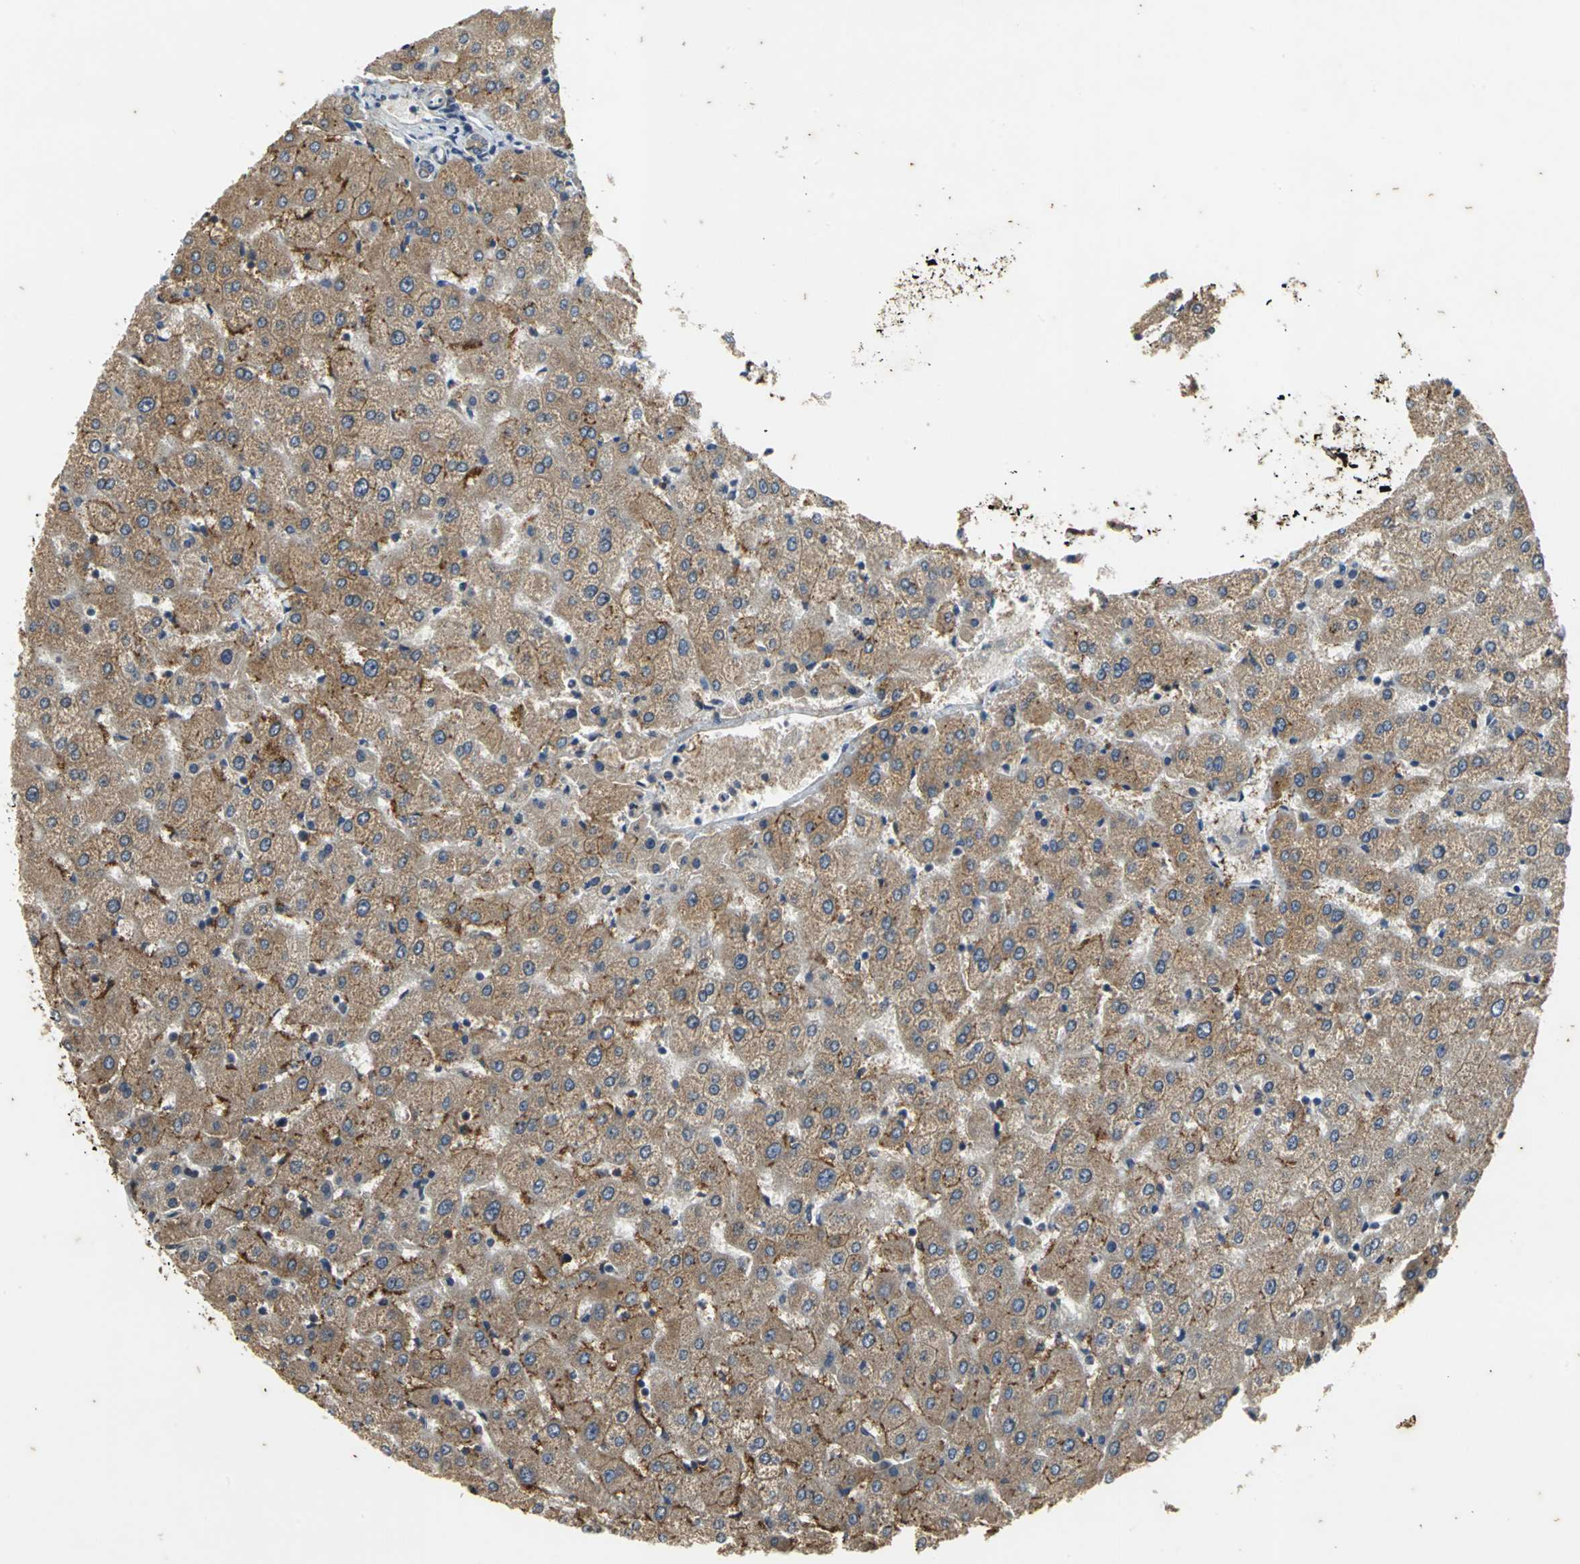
{"staining": {"intensity": "weak", "quantity": "25%-75%", "location": "cytoplasmic/membranous"}, "tissue": "liver", "cell_type": "Cholangiocytes", "image_type": "normal", "snomed": [{"axis": "morphology", "description": "Normal tissue, NOS"}, {"axis": "morphology", "description": "Fibrosis, NOS"}, {"axis": "topography", "description": "Liver"}], "caption": "Immunohistochemical staining of benign human liver displays low levels of weak cytoplasmic/membranous staining in approximately 25%-75% of cholangiocytes.", "gene": "NOTCH3", "patient": {"sex": "female", "age": 29}}